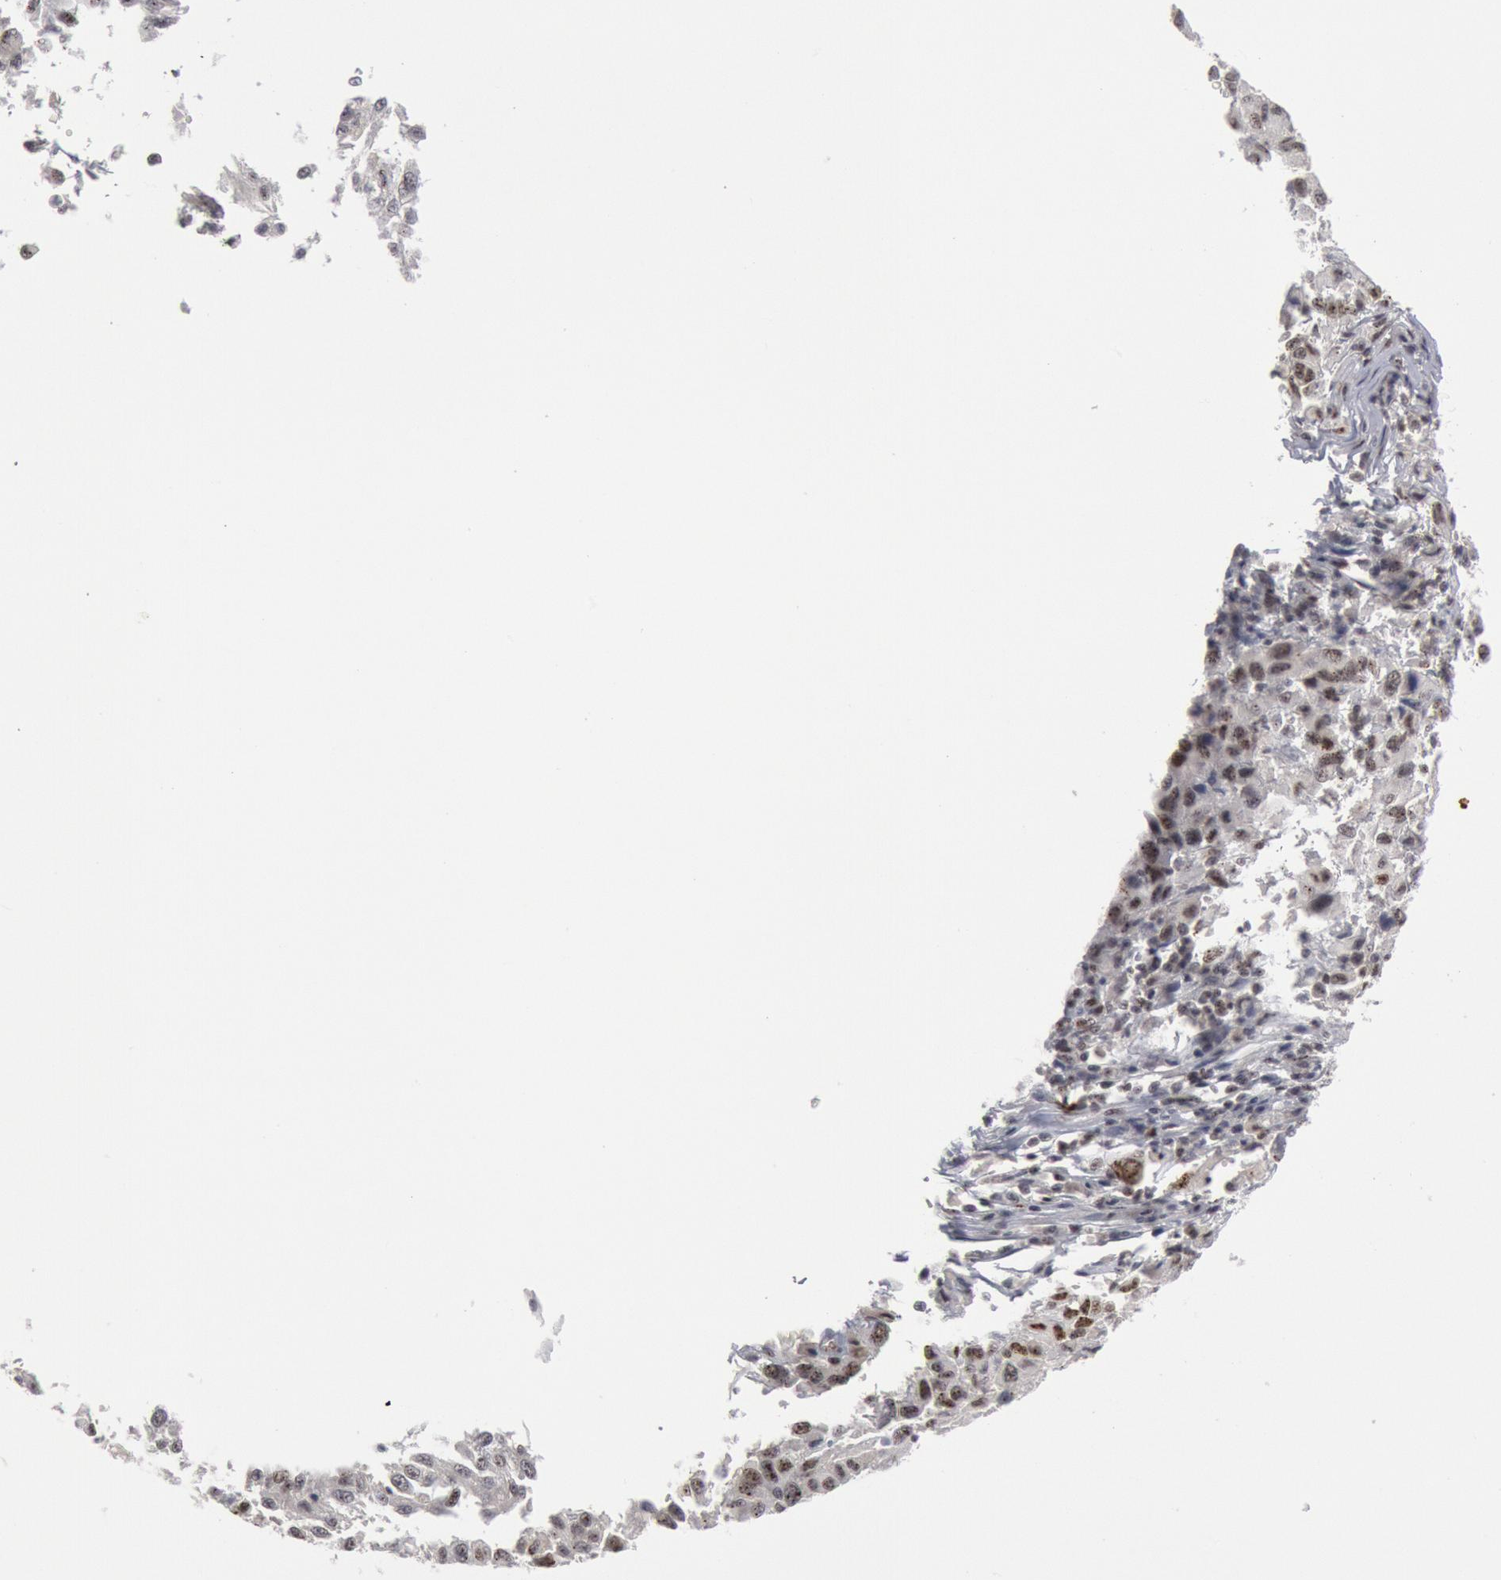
{"staining": {"intensity": "weak", "quantity": "<25%", "location": "nuclear"}, "tissue": "melanoma", "cell_type": "Tumor cells", "image_type": "cancer", "snomed": [{"axis": "morphology", "description": "Malignant melanoma, NOS"}, {"axis": "topography", "description": "Skin"}], "caption": "Immunohistochemistry image of human malignant melanoma stained for a protein (brown), which shows no expression in tumor cells. (DAB immunohistochemistry (IHC) with hematoxylin counter stain).", "gene": "FOXO1", "patient": {"sex": "female", "age": 77}}